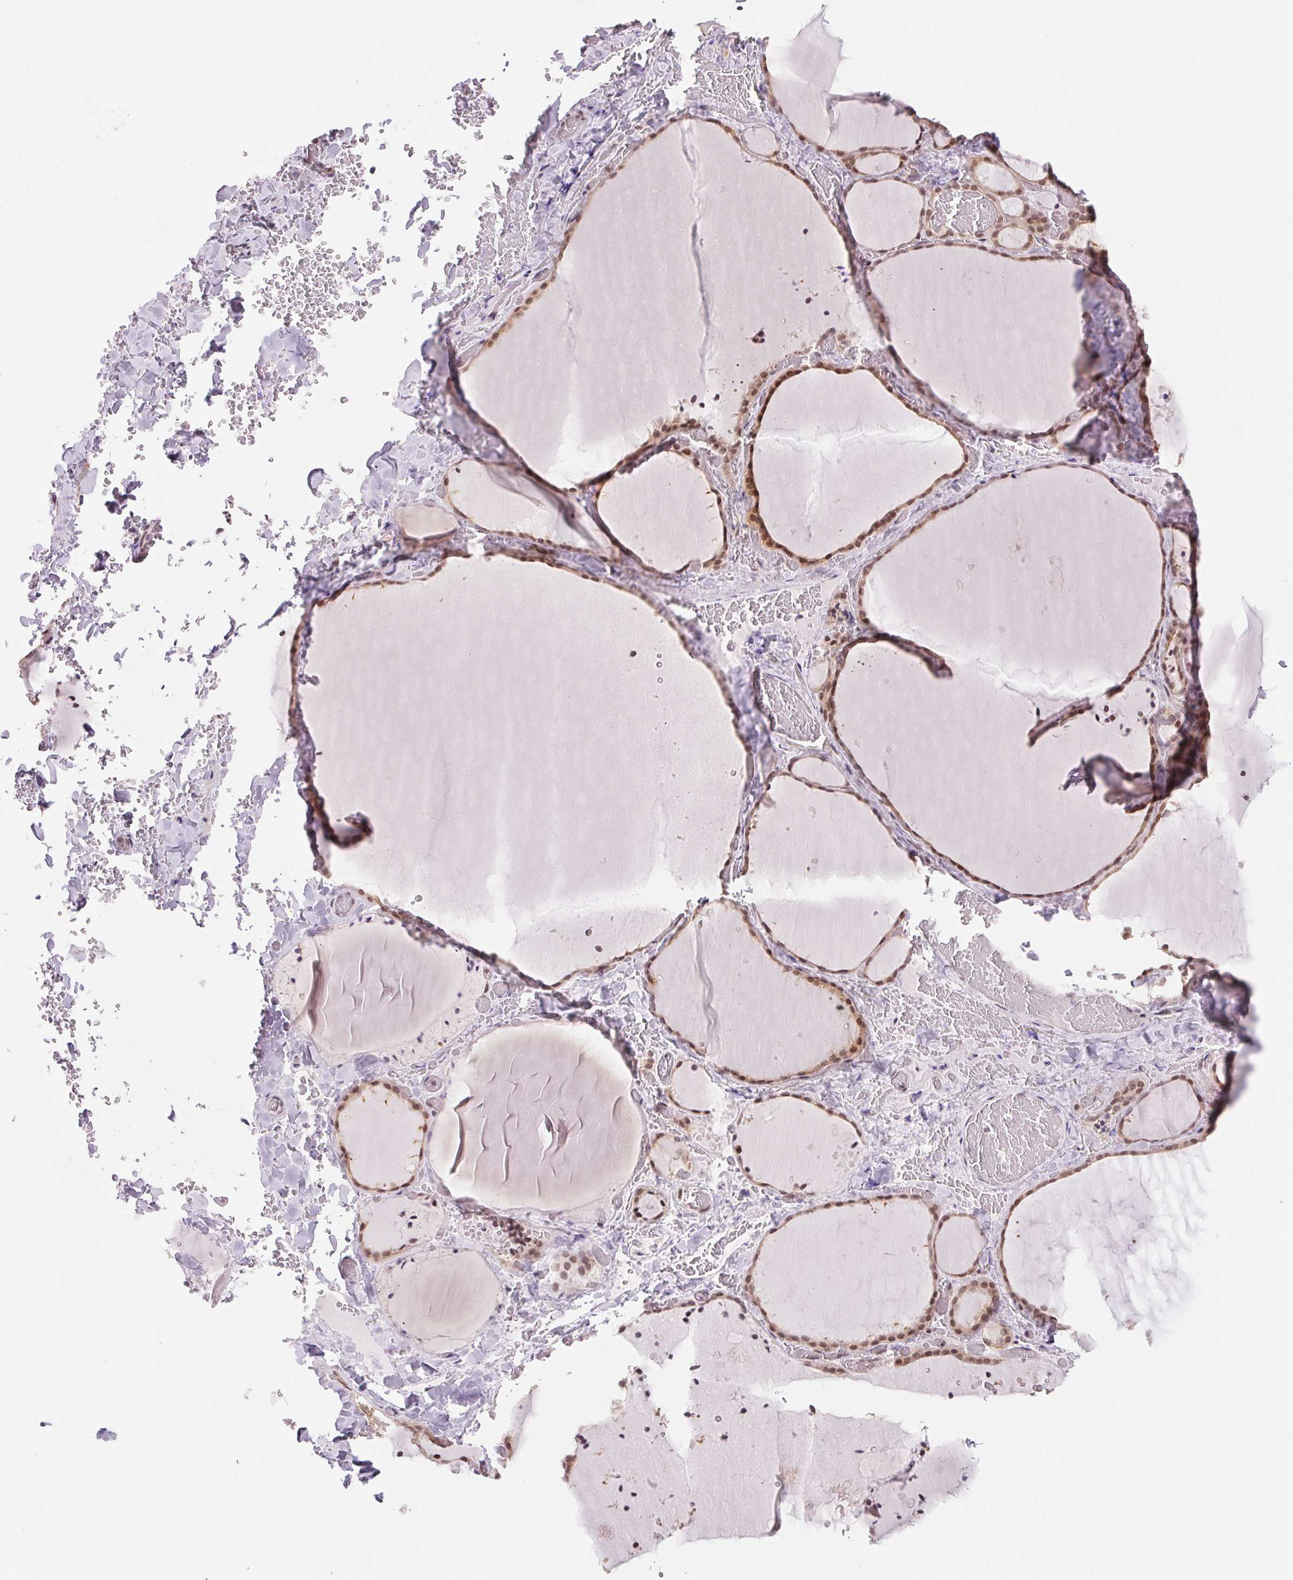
{"staining": {"intensity": "moderate", "quantity": ">75%", "location": "cytoplasmic/membranous,nuclear"}, "tissue": "thyroid gland", "cell_type": "Glandular cells", "image_type": "normal", "snomed": [{"axis": "morphology", "description": "Normal tissue, NOS"}, {"axis": "topography", "description": "Thyroid gland"}], "caption": "Thyroid gland was stained to show a protein in brown. There is medium levels of moderate cytoplasmic/membranous,nuclear positivity in approximately >75% of glandular cells. (brown staining indicates protein expression, while blue staining denotes nuclei).", "gene": "DNAJB6", "patient": {"sex": "female", "age": 36}}